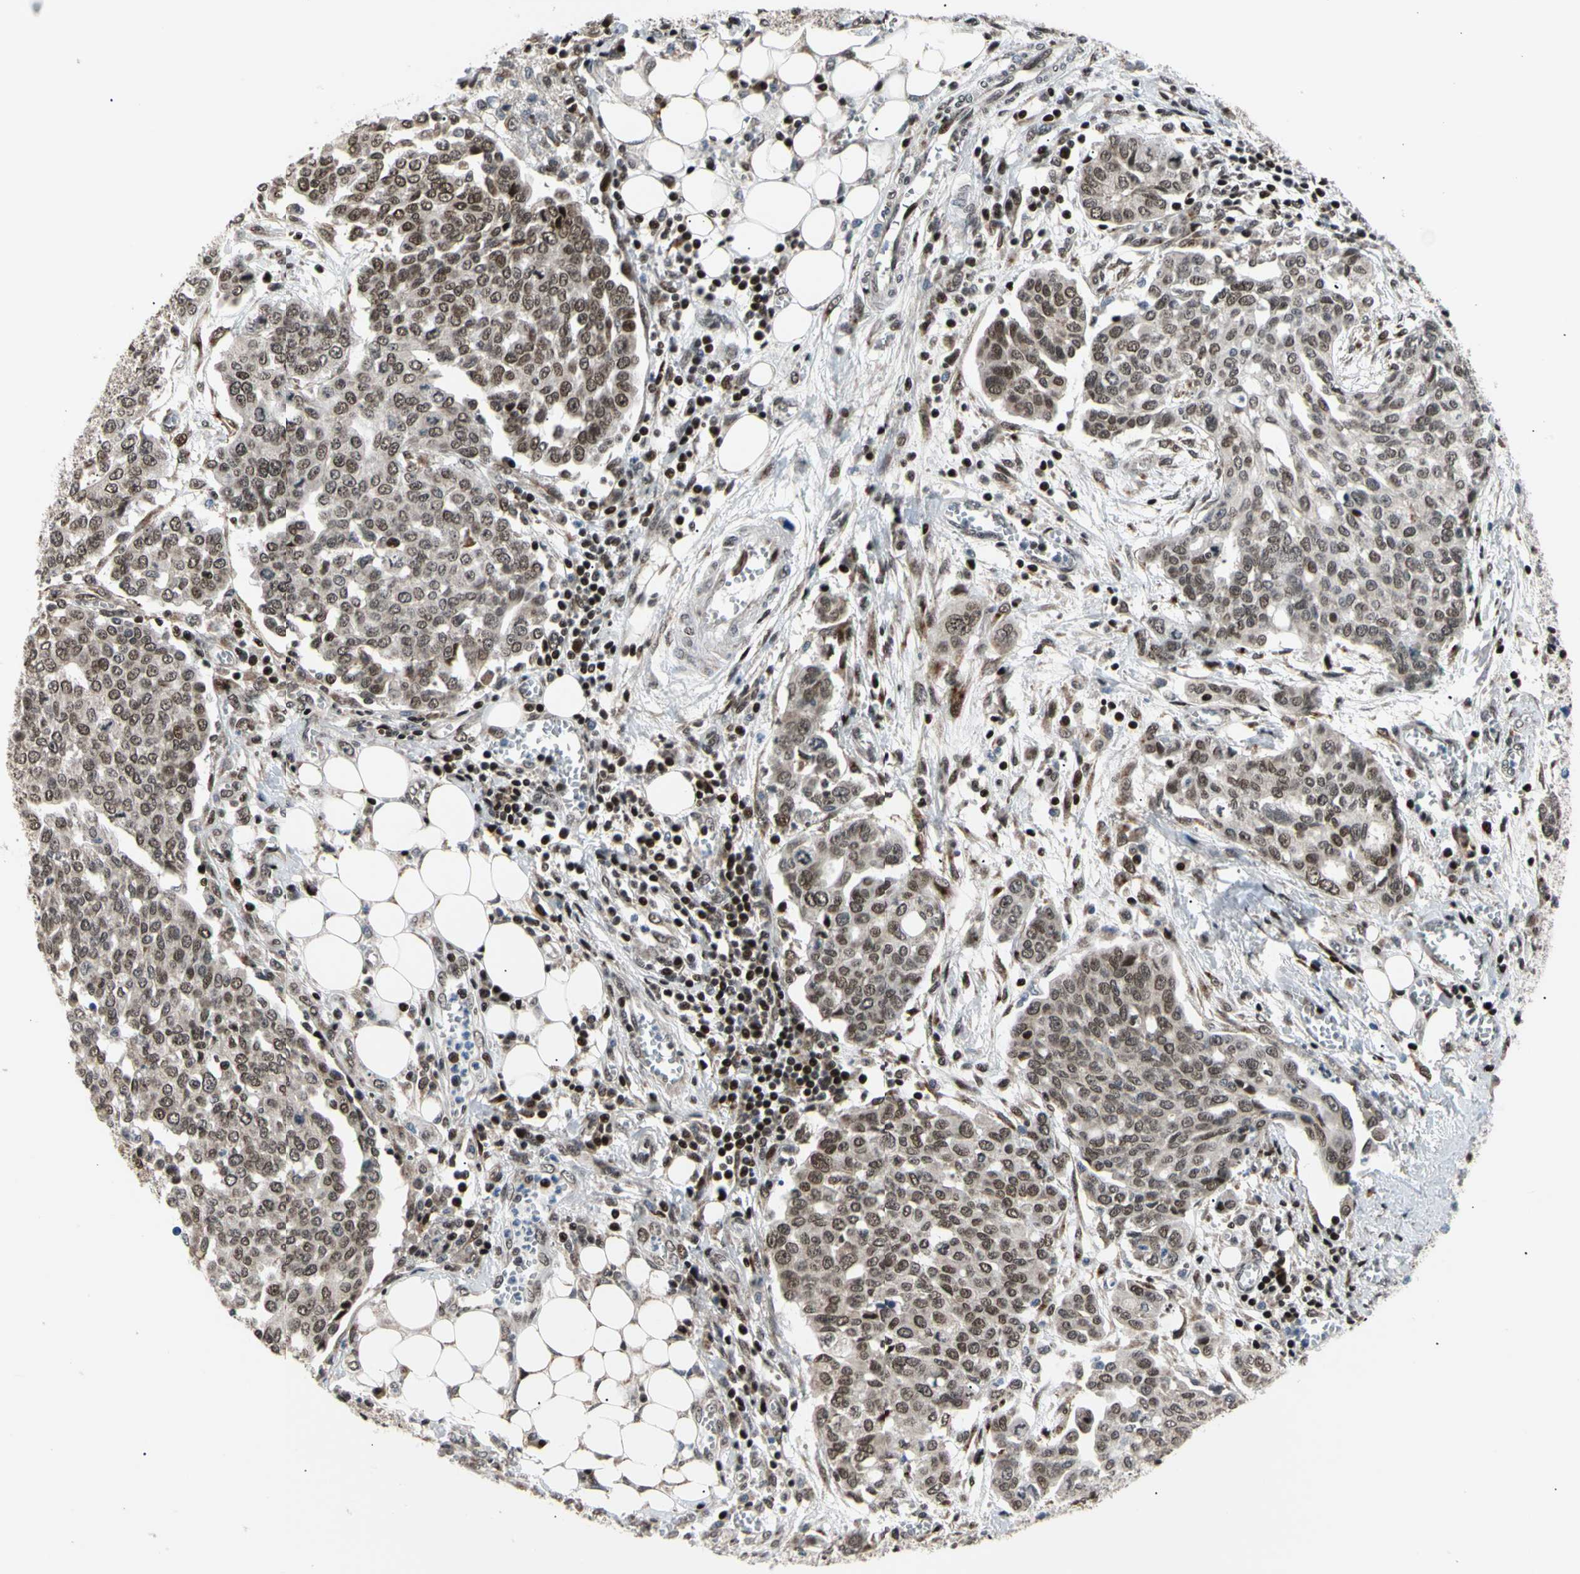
{"staining": {"intensity": "moderate", "quantity": ">75%", "location": "nuclear"}, "tissue": "ovarian cancer", "cell_type": "Tumor cells", "image_type": "cancer", "snomed": [{"axis": "morphology", "description": "Cystadenocarcinoma, serous, NOS"}, {"axis": "topography", "description": "Soft tissue"}, {"axis": "topography", "description": "Ovary"}], "caption": "Immunohistochemistry (IHC) (DAB (3,3'-diaminobenzidine)) staining of ovarian cancer shows moderate nuclear protein positivity in about >75% of tumor cells.", "gene": "E2F1", "patient": {"sex": "female", "age": 57}}